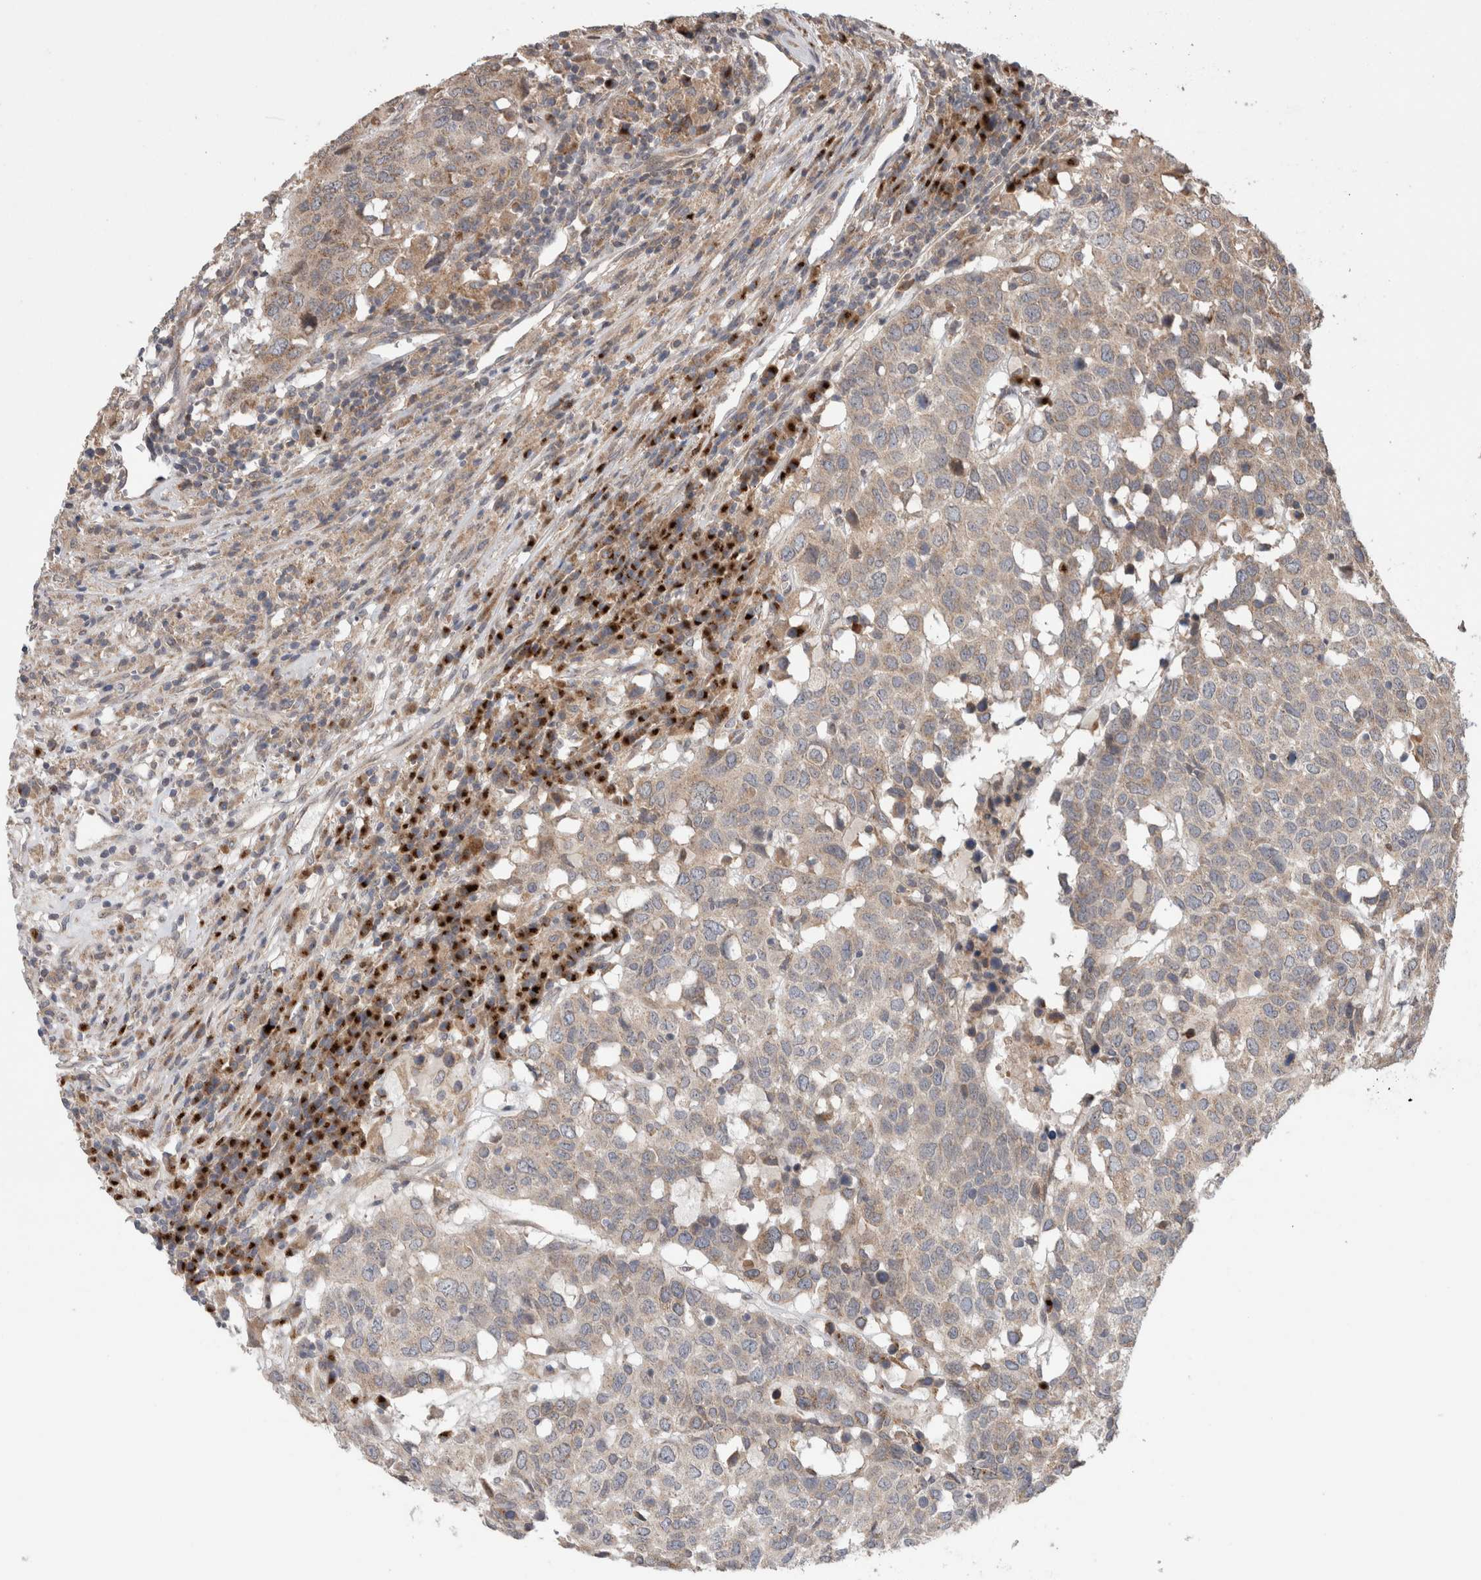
{"staining": {"intensity": "weak", "quantity": ">75%", "location": "cytoplasmic/membranous"}, "tissue": "head and neck cancer", "cell_type": "Tumor cells", "image_type": "cancer", "snomed": [{"axis": "morphology", "description": "Squamous cell carcinoma, NOS"}, {"axis": "topography", "description": "Head-Neck"}], "caption": "Protein expression analysis of human head and neck cancer (squamous cell carcinoma) reveals weak cytoplasmic/membranous positivity in approximately >75% of tumor cells.", "gene": "TRIM5", "patient": {"sex": "male", "age": 66}}